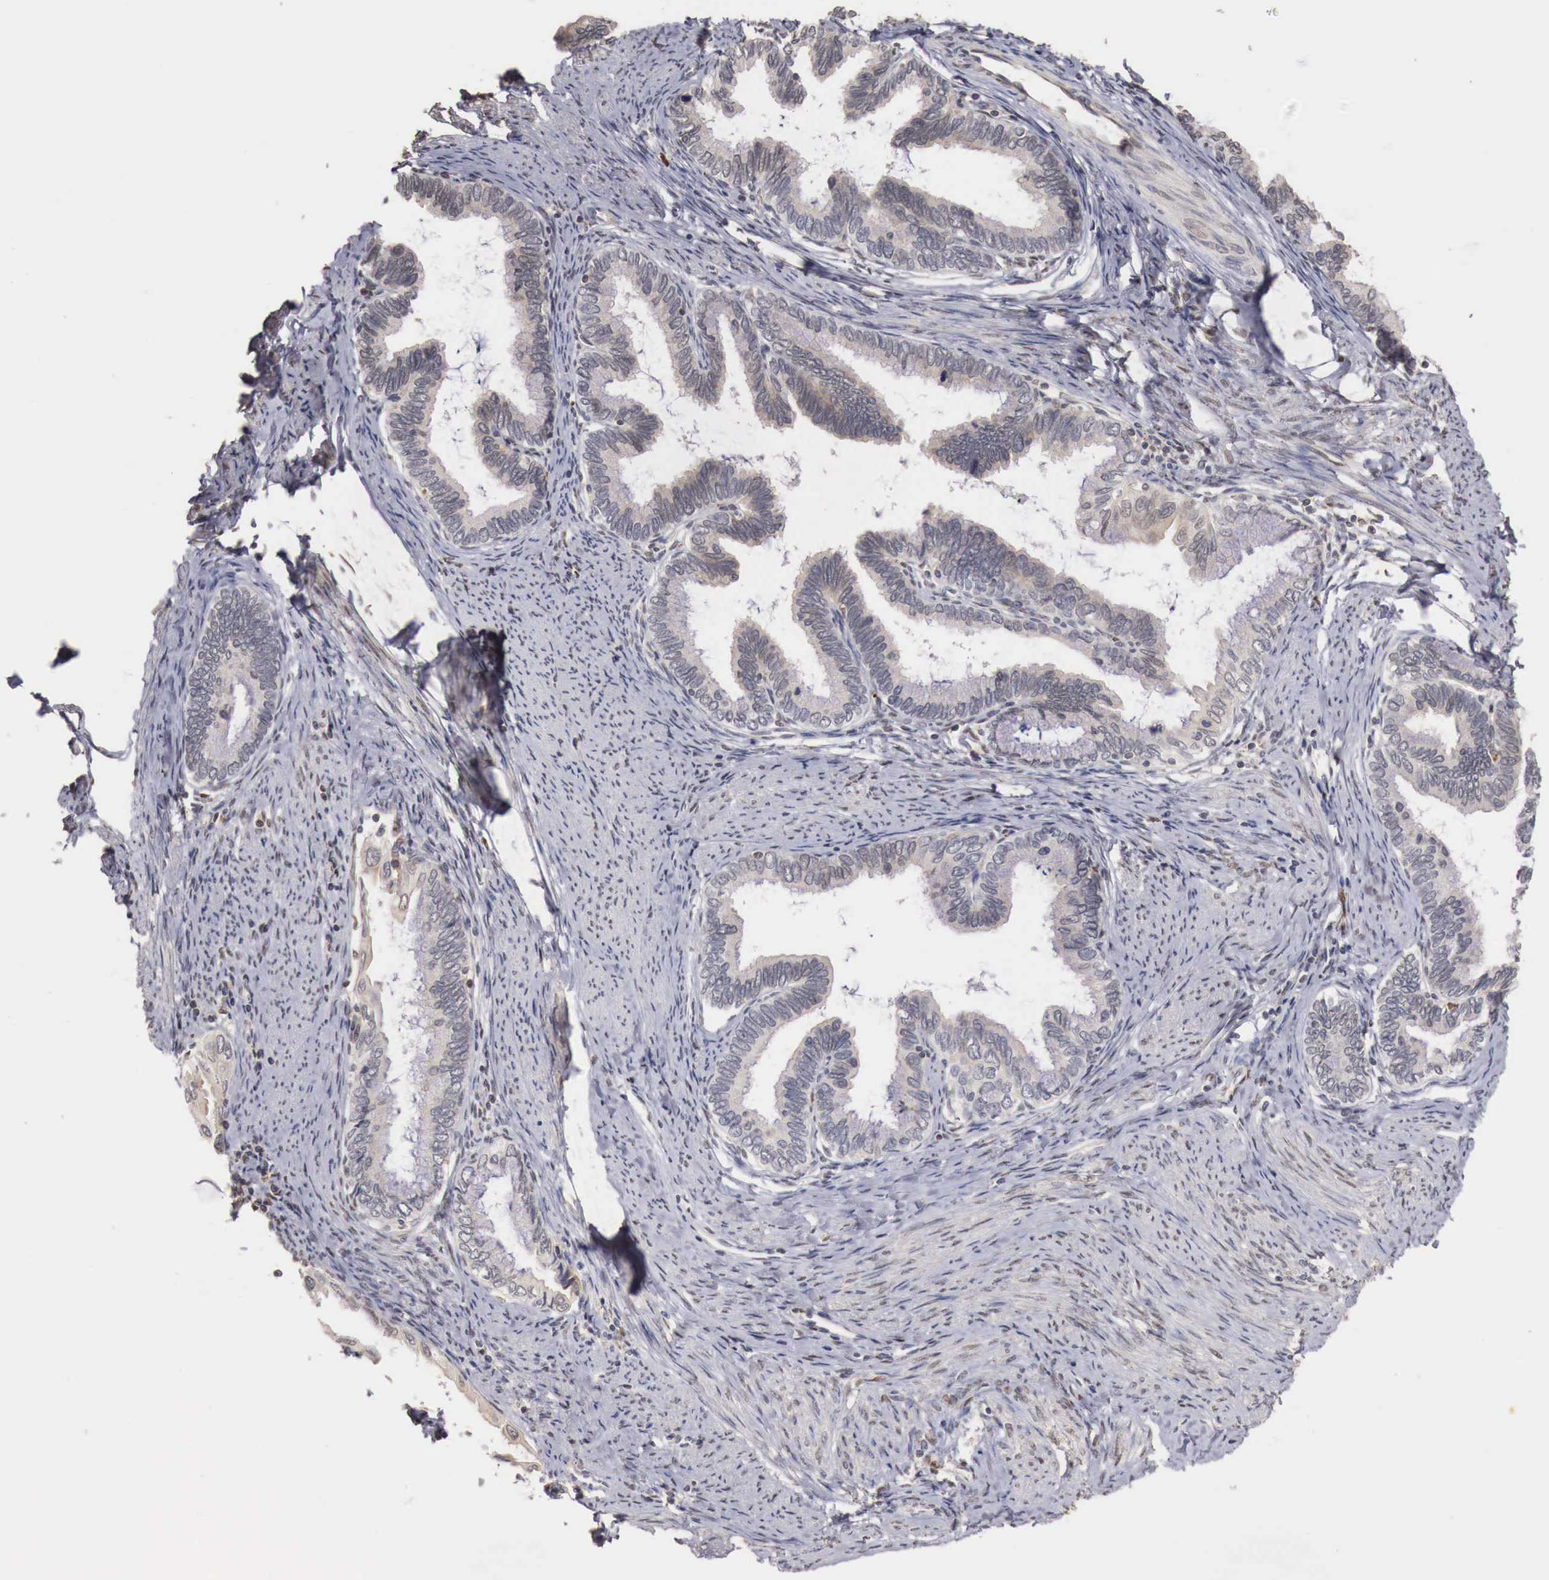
{"staining": {"intensity": "negative", "quantity": "none", "location": "none"}, "tissue": "cervical cancer", "cell_type": "Tumor cells", "image_type": "cancer", "snomed": [{"axis": "morphology", "description": "Adenocarcinoma, NOS"}, {"axis": "topography", "description": "Cervix"}], "caption": "This is a histopathology image of immunohistochemistry staining of cervical adenocarcinoma, which shows no expression in tumor cells.", "gene": "KHDRBS2", "patient": {"sex": "female", "age": 49}}